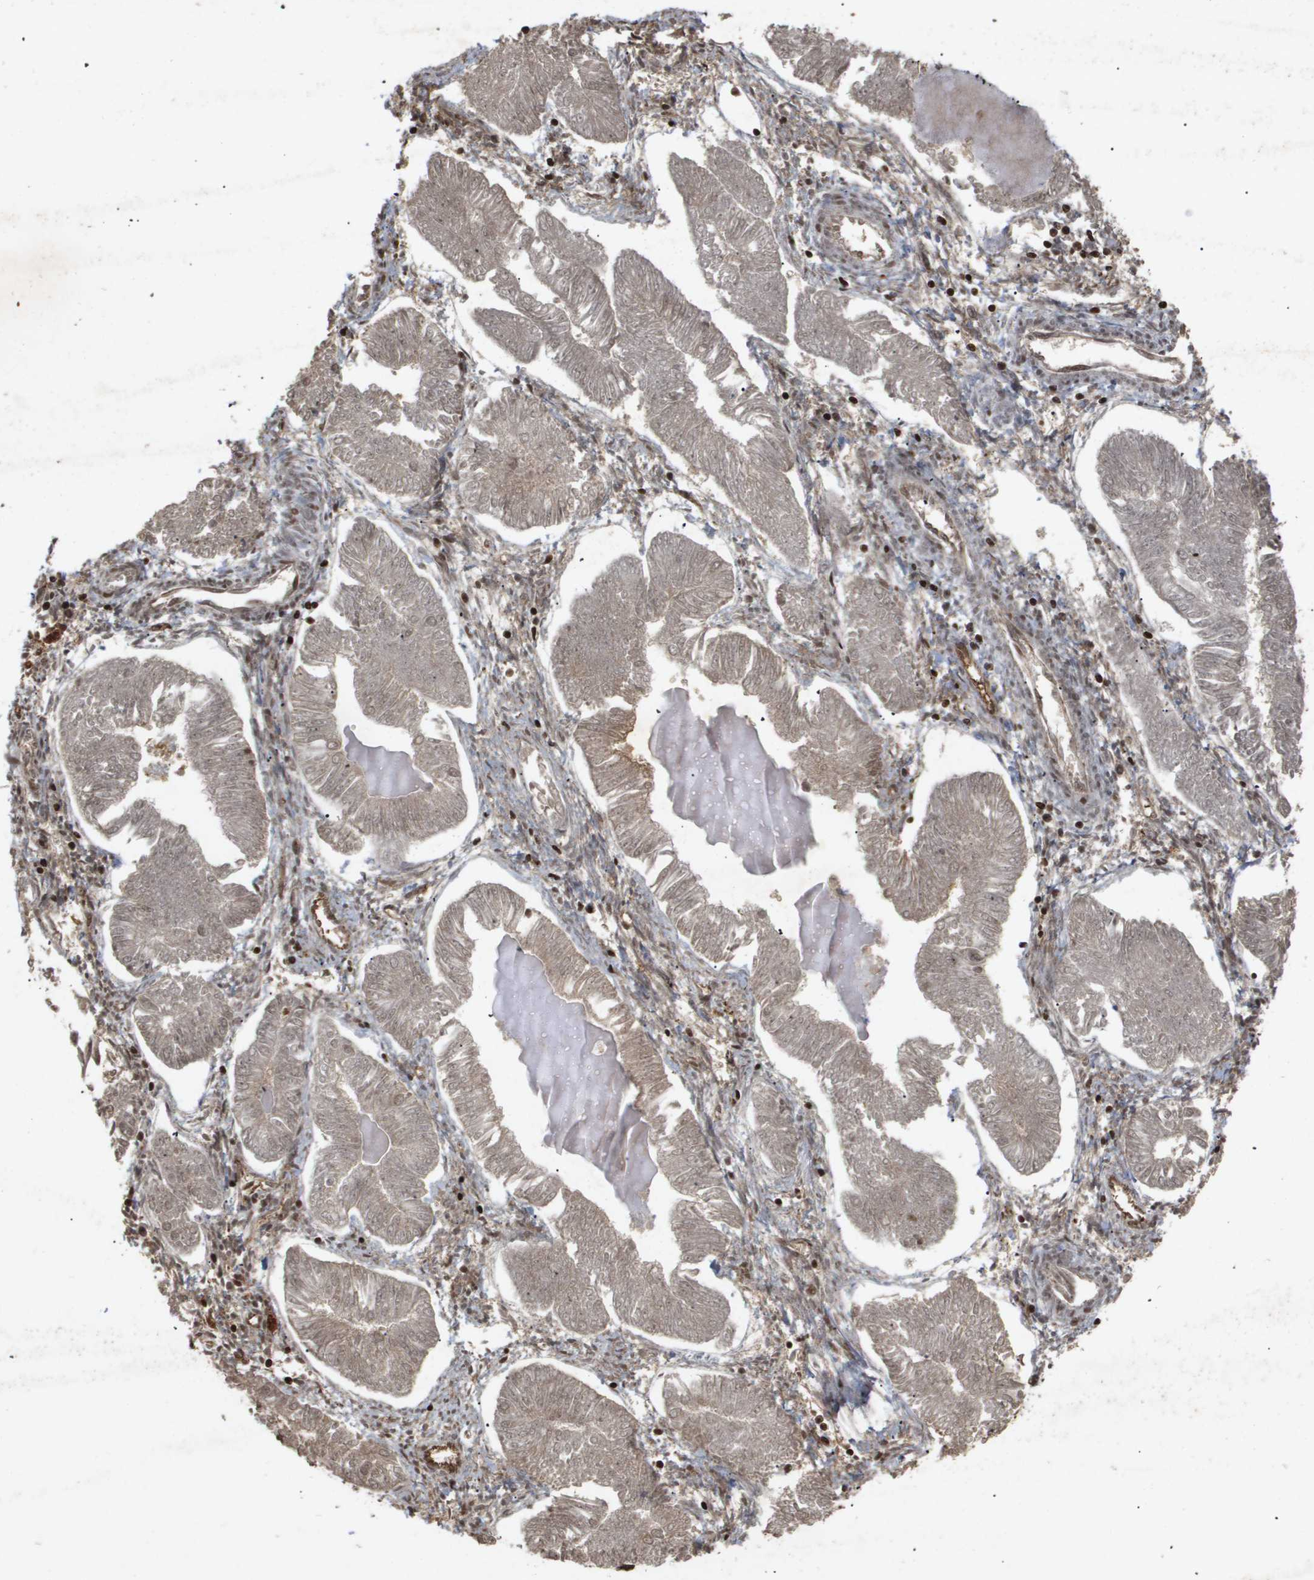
{"staining": {"intensity": "negative", "quantity": "none", "location": "none"}, "tissue": "endometrial cancer", "cell_type": "Tumor cells", "image_type": "cancer", "snomed": [{"axis": "morphology", "description": "Adenocarcinoma, NOS"}, {"axis": "topography", "description": "Endometrium"}], "caption": "High magnification brightfield microscopy of adenocarcinoma (endometrial) stained with DAB (brown) and counterstained with hematoxylin (blue): tumor cells show no significant positivity.", "gene": "HSPA6", "patient": {"sex": "female", "age": 53}}